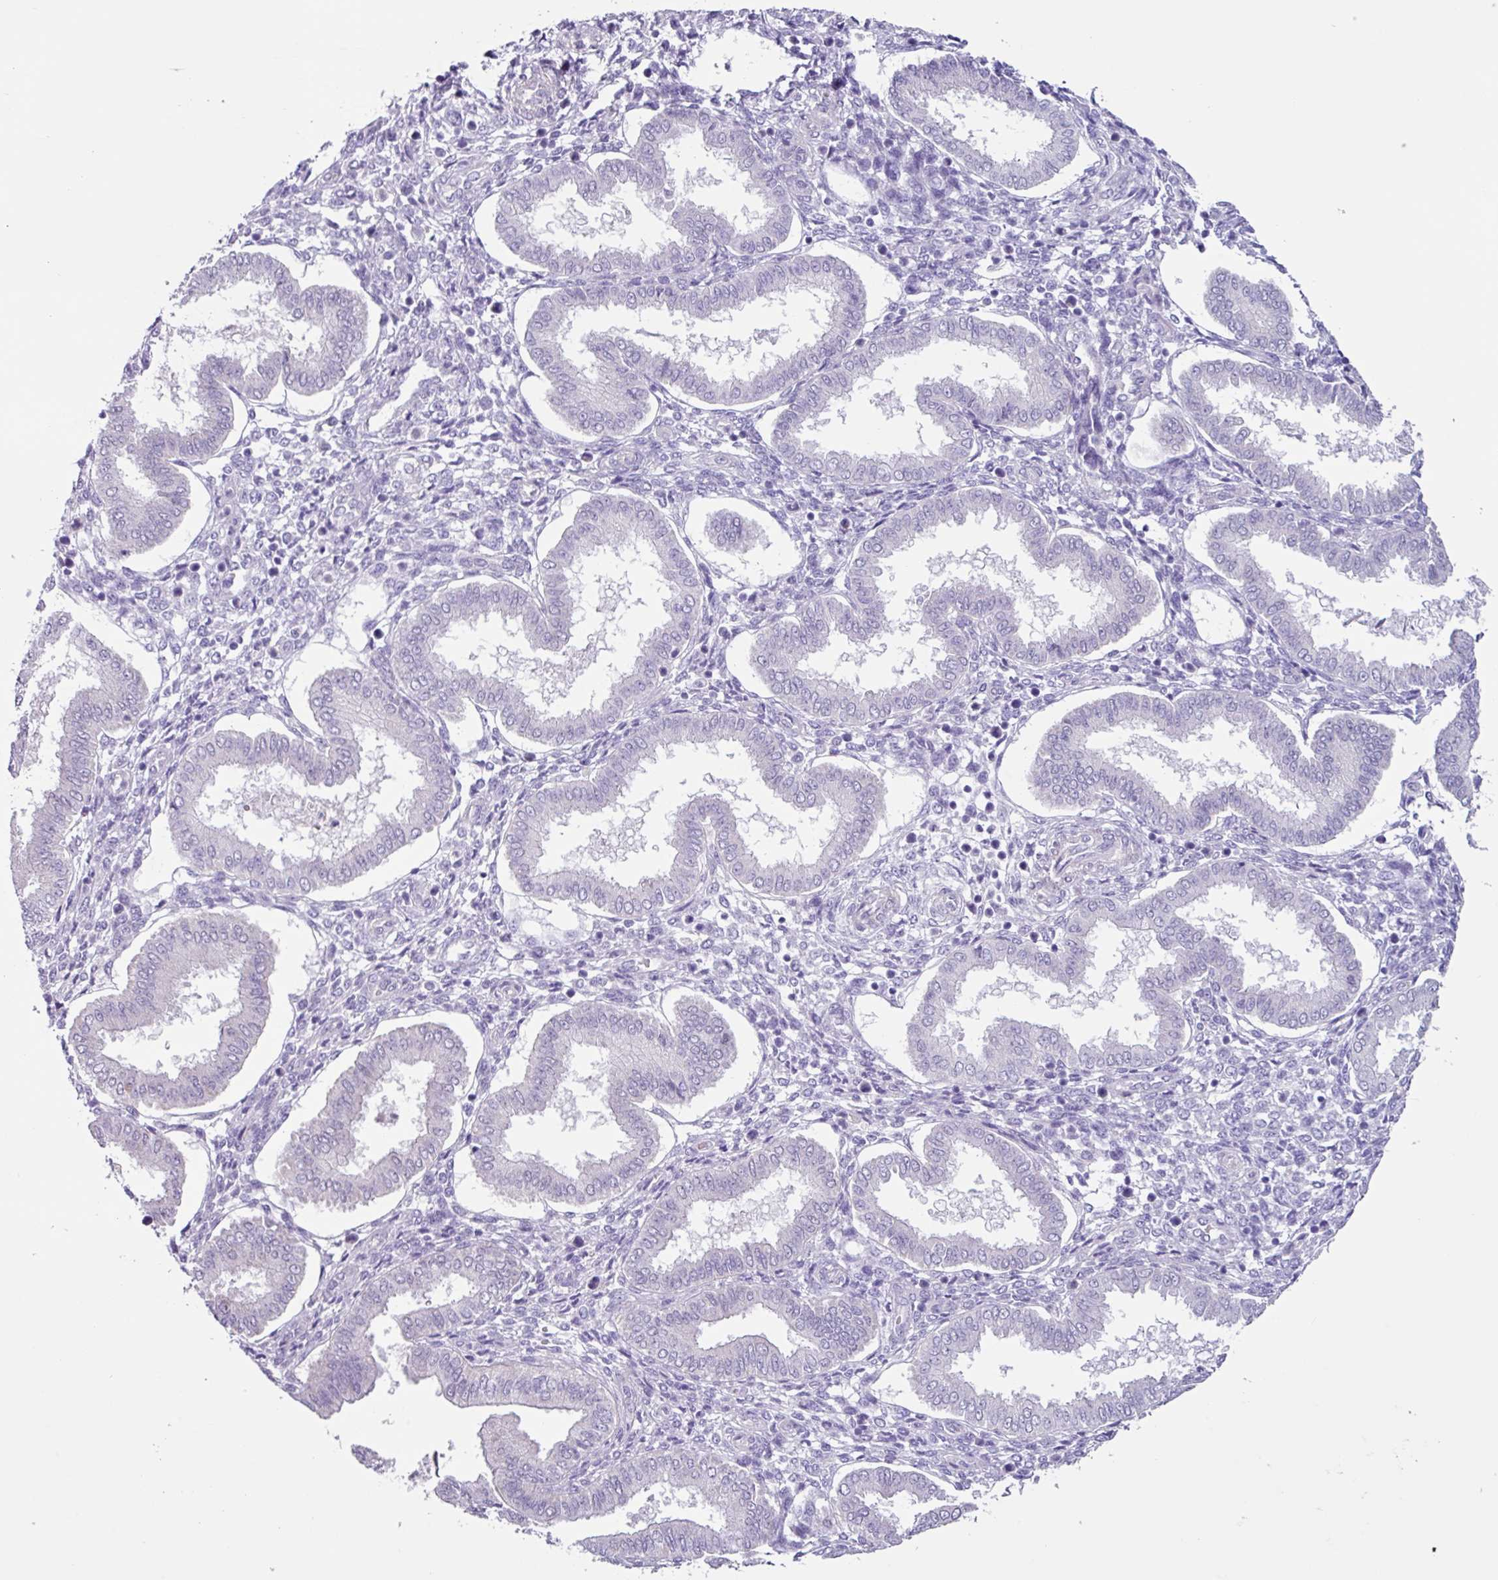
{"staining": {"intensity": "negative", "quantity": "none", "location": "none"}, "tissue": "endometrium", "cell_type": "Cells in endometrial stroma", "image_type": "normal", "snomed": [{"axis": "morphology", "description": "Normal tissue, NOS"}, {"axis": "topography", "description": "Endometrium"}], "caption": "Micrograph shows no significant protein positivity in cells in endometrial stroma of normal endometrium. (Immunohistochemistry, brightfield microscopy, high magnification).", "gene": "OTX1", "patient": {"sex": "female", "age": 24}}